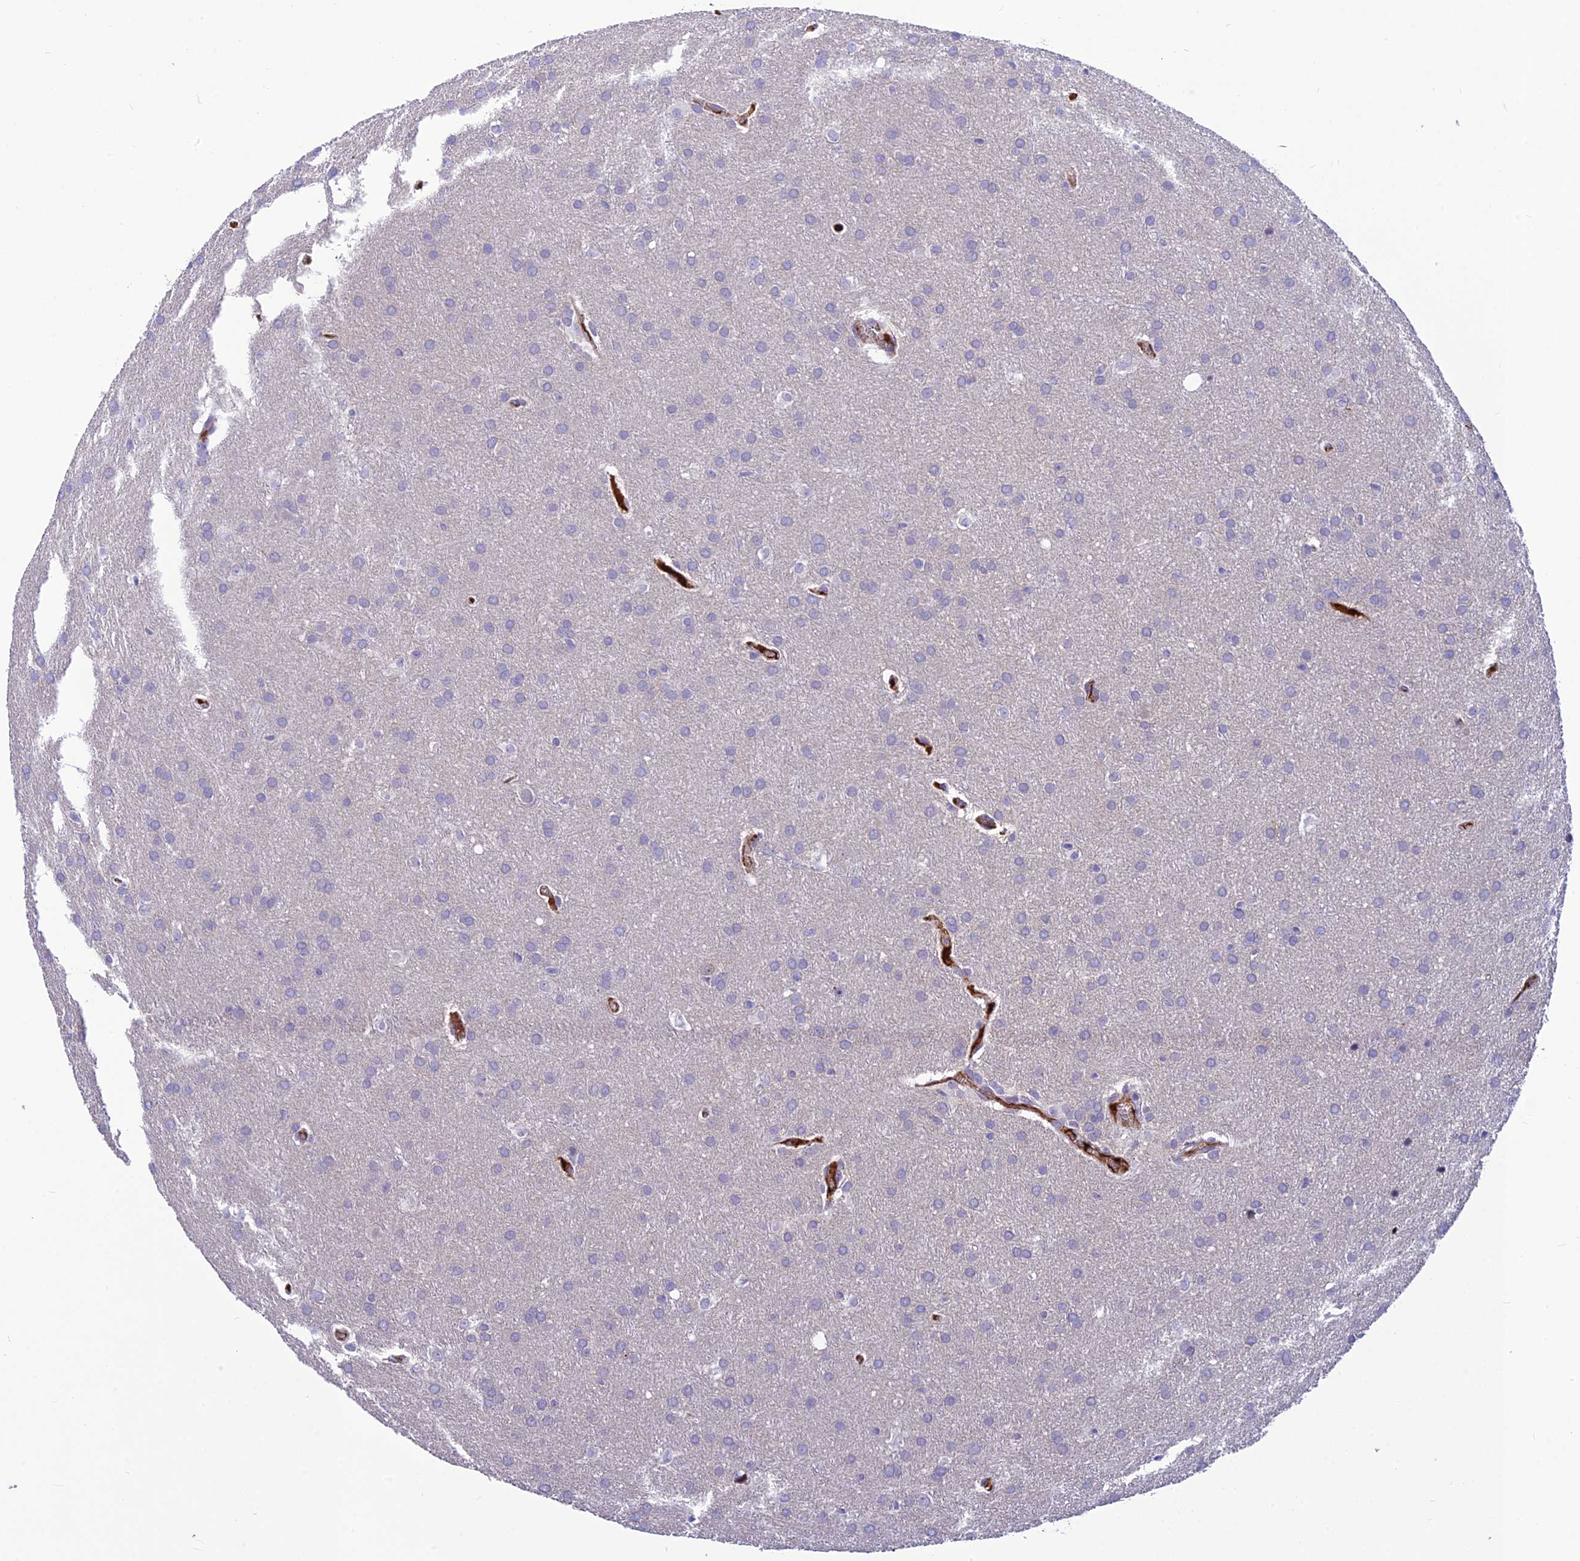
{"staining": {"intensity": "negative", "quantity": "none", "location": "none"}, "tissue": "glioma", "cell_type": "Tumor cells", "image_type": "cancer", "snomed": [{"axis": "morphology", "description": "Glioma, malignant, Low grade"}, {"axis": "topography", "description": "Brain"}], "caption": "This is an immunohistochemistry (IHC) image of human low-grade glioma (malignant). There is no positivity in tumor cells.", "gene": "CLEC11A", "patient": {"sex": "female", "age": 32}}